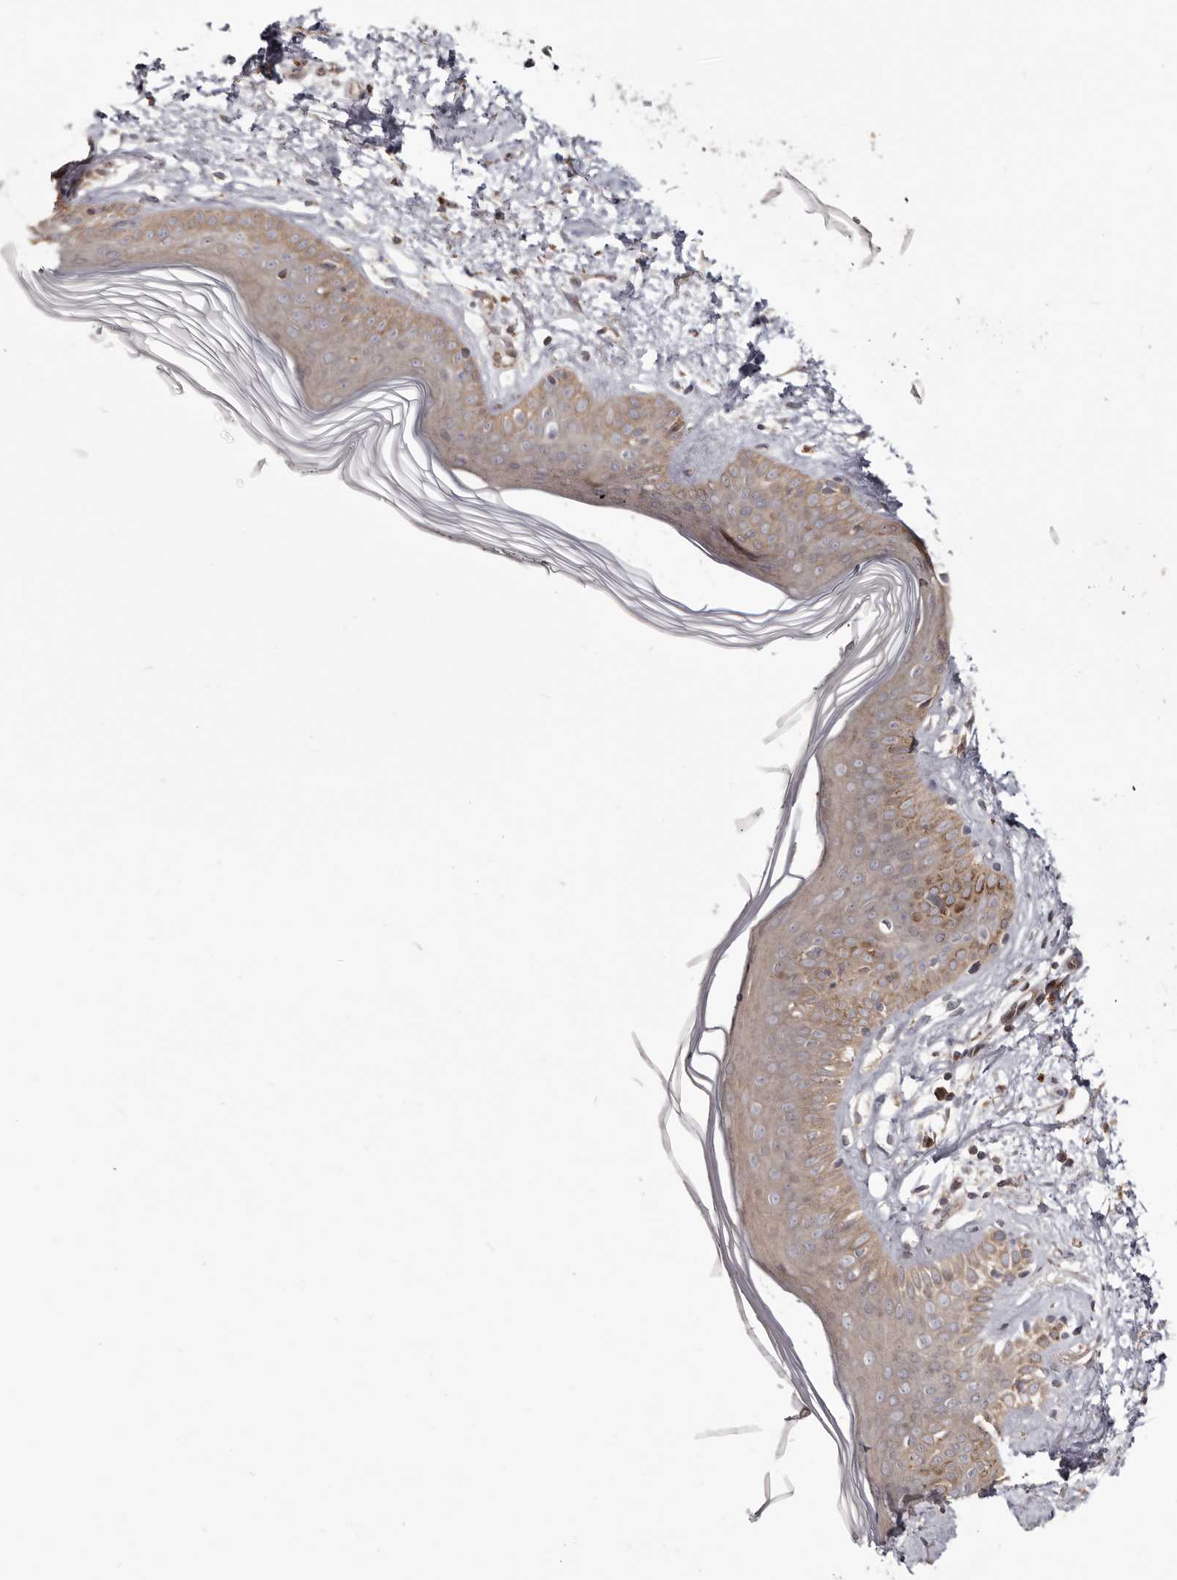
{"staining": {"intensity": "weak", "quantity": ">75%", "location": "cytoplasmic/membranous"}, "tissue": "skin", "cell_type": "Fibroblasts", "image_type": "normal", "snomed": [{"axis": "morphology", "description": "Normal tissue, NOS"}, {"axis": "topography", "description": "Skin"}], "caption": "This histopathology image demonstrates immunohistochemistry (IHC) staining of benign human skin, with low weak cytoplasmic/membranous staining in about >75% of fibroblasts.", "gene": "NUP43", "patient": {"sex": "female", "age": 64}}